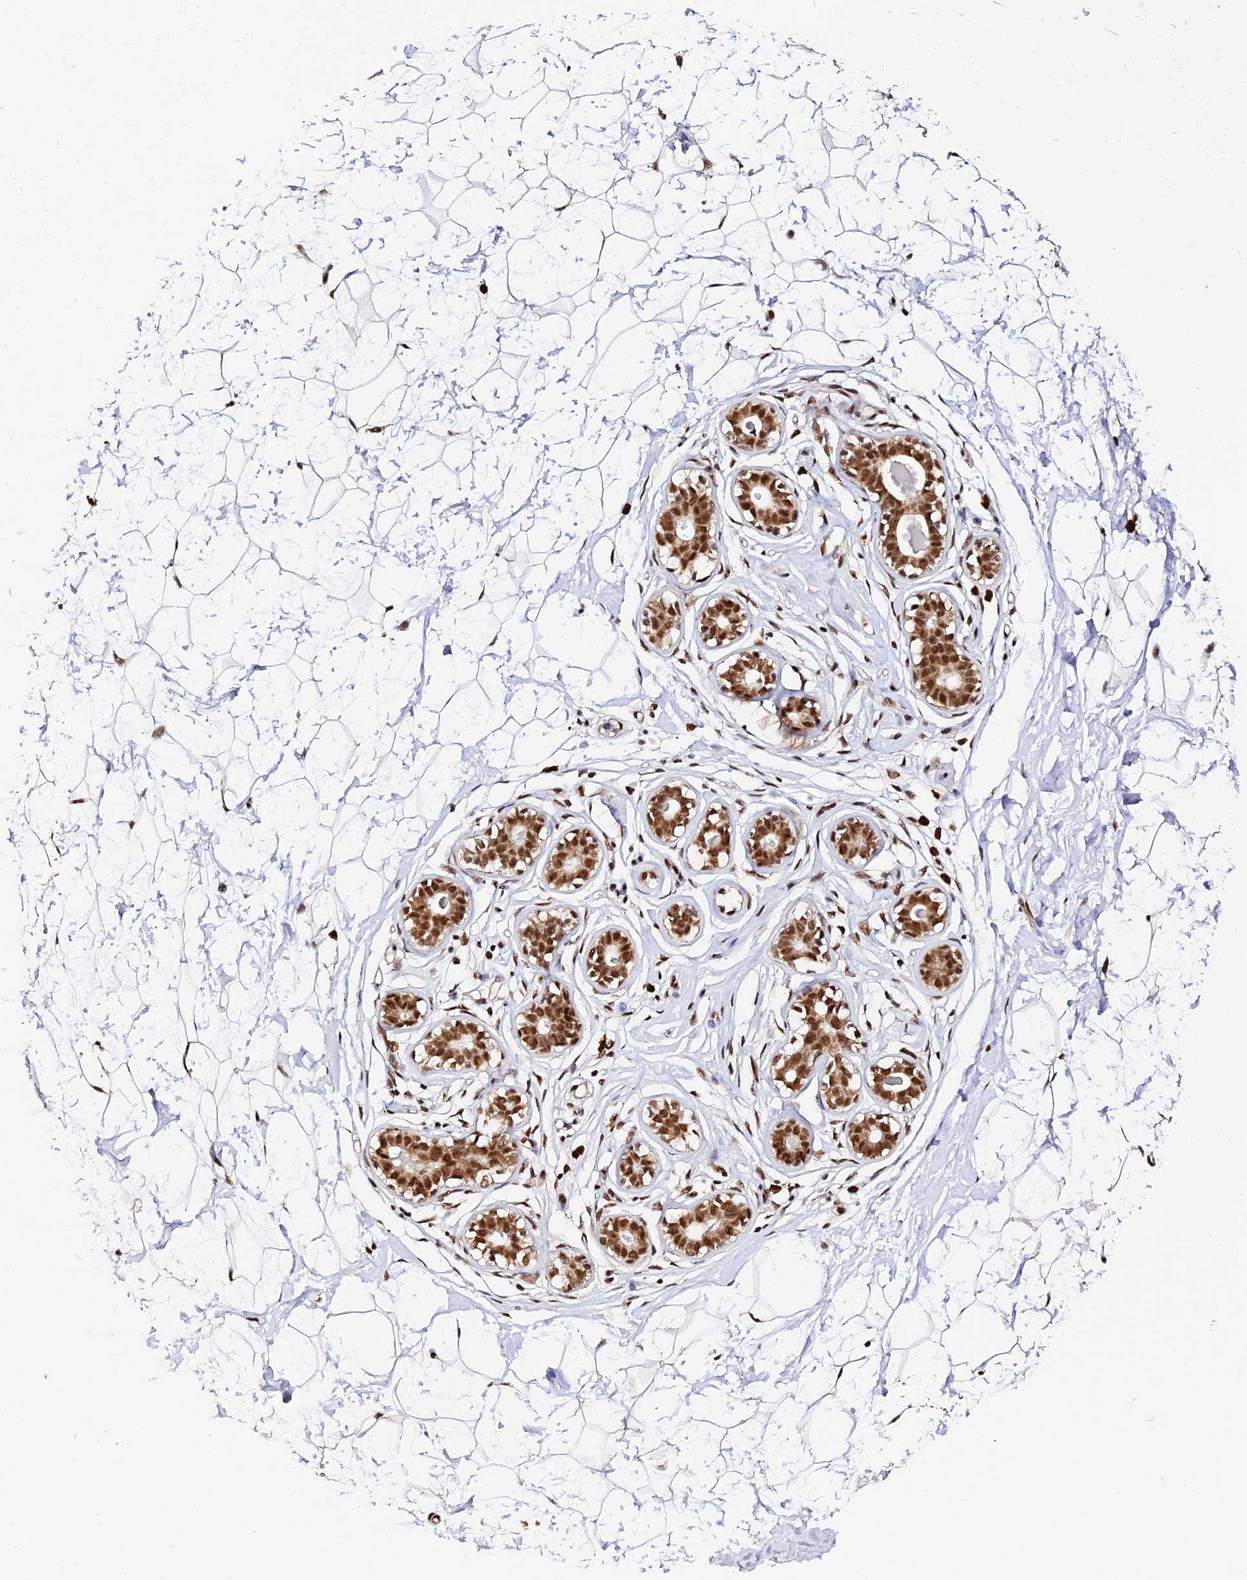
{"staining": {"intensity": "strong", "quantity": ">75%", "location": "nuclear"}, "tissue": "breast", "cell_type": "Adipocytes", "image_type": "normal", "snomed": [{"axis": "morphology", "description": "Normal tissue, NOS"}, {"axis": "morphology", "description": "Adenoma, NOS"}, {"axis": "topography", "description": "Breast"}], "caption": "Protein expression analysis of normal human breast reveals strong nuclear staining in approximately >75% of adipocytes. Immunohistochemistry stains the protein of interest in brown and the nuclei are stained blue.", "gene": "MCRS1", "patient": {"sex": "female", "age": 23}}